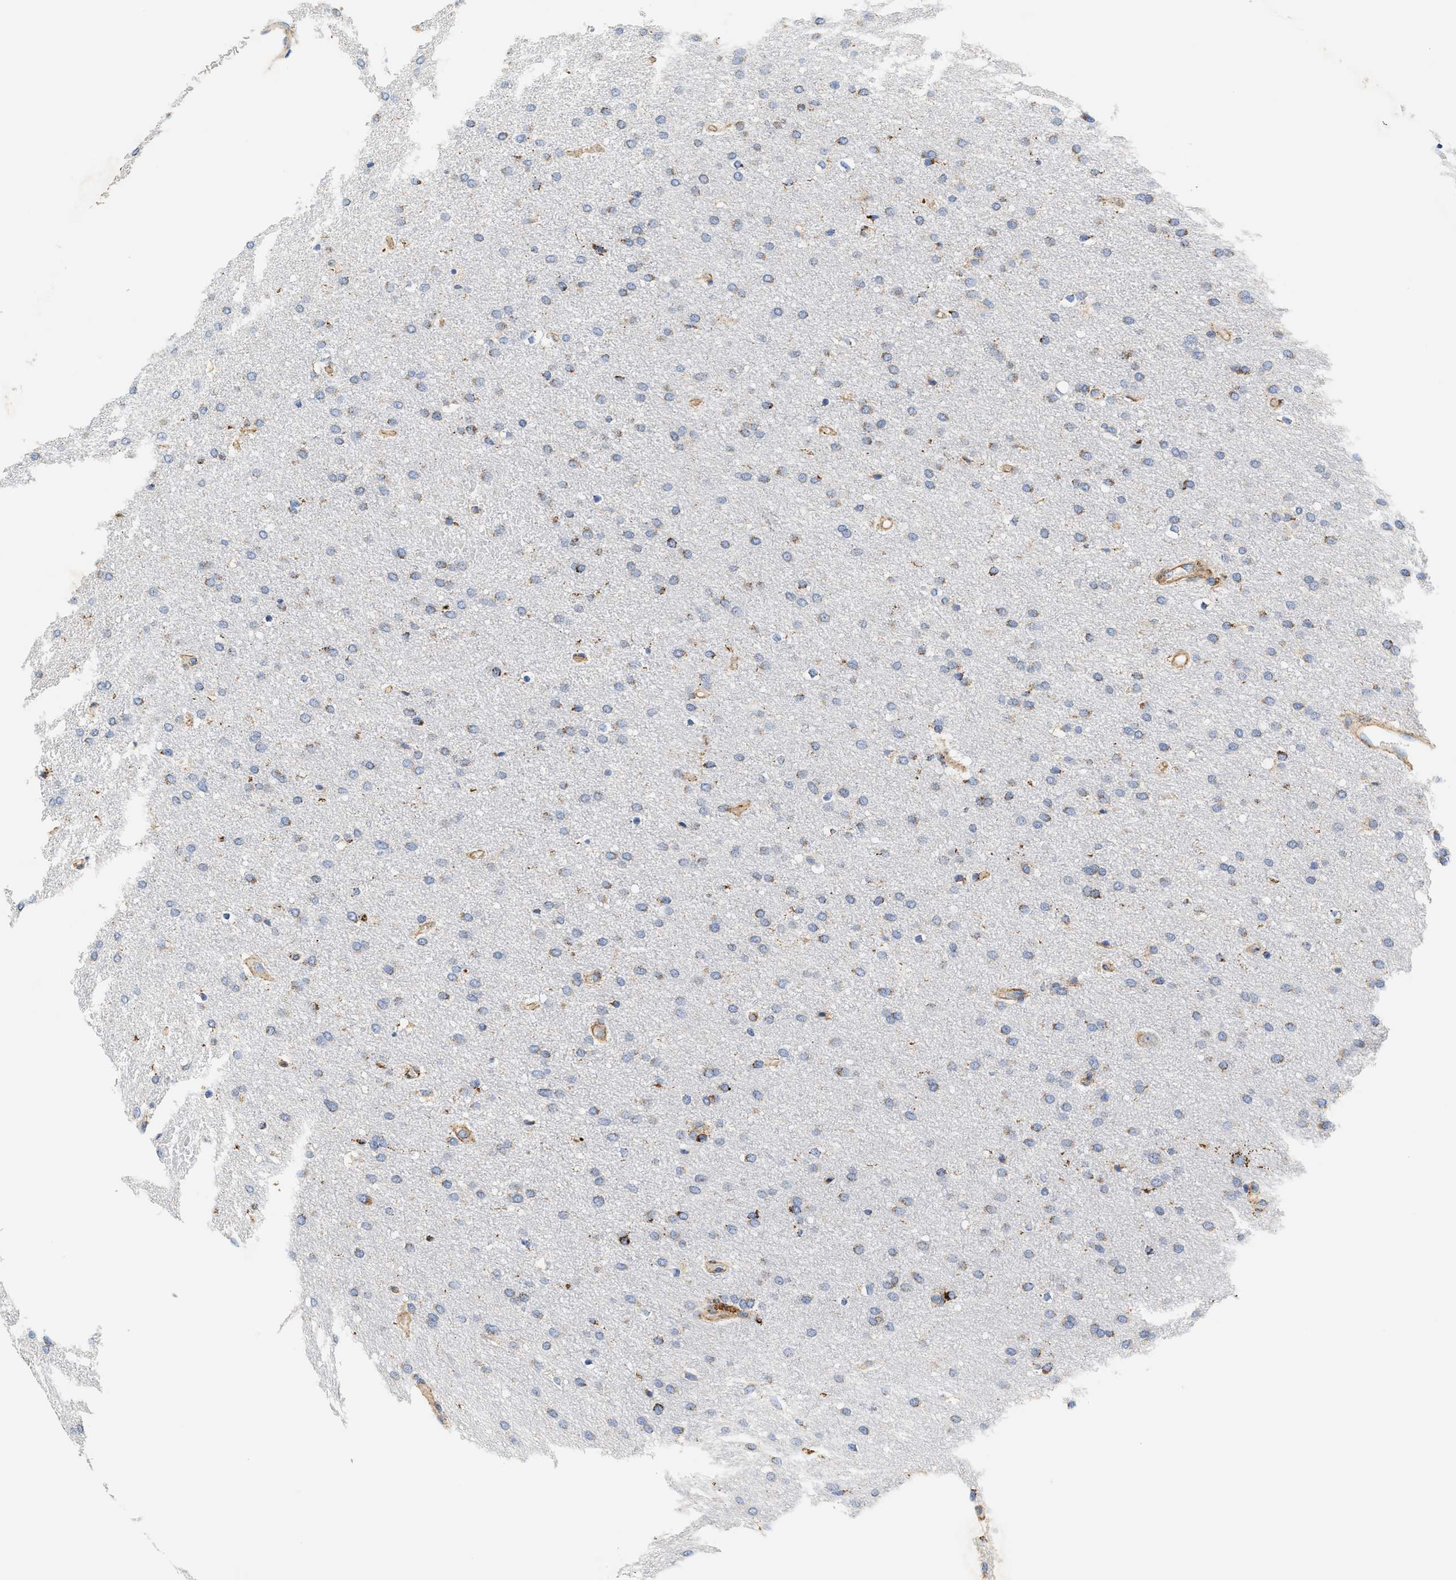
{"staining": {"intensity": "moderate", "quantity": "25%-75%", "location": "cytoplasmic/membranous"}, "tissue": "glioma", "cell_type": "Tumor cells", "image_type": "cancer", "snomed": [{"axis": "morphology", "description": "Glioma, malignant, Low grade"}, {"axis": "topography", "description": "Brain"}], "caption": "This is a photomicrograph of immunohistochemistry staining of glioma, which shows moderate positivity in the cytoplasmic/membranous of tumor cells.", "gene": "SHMT2", "patient": {"sex": "female", "age": 37}}